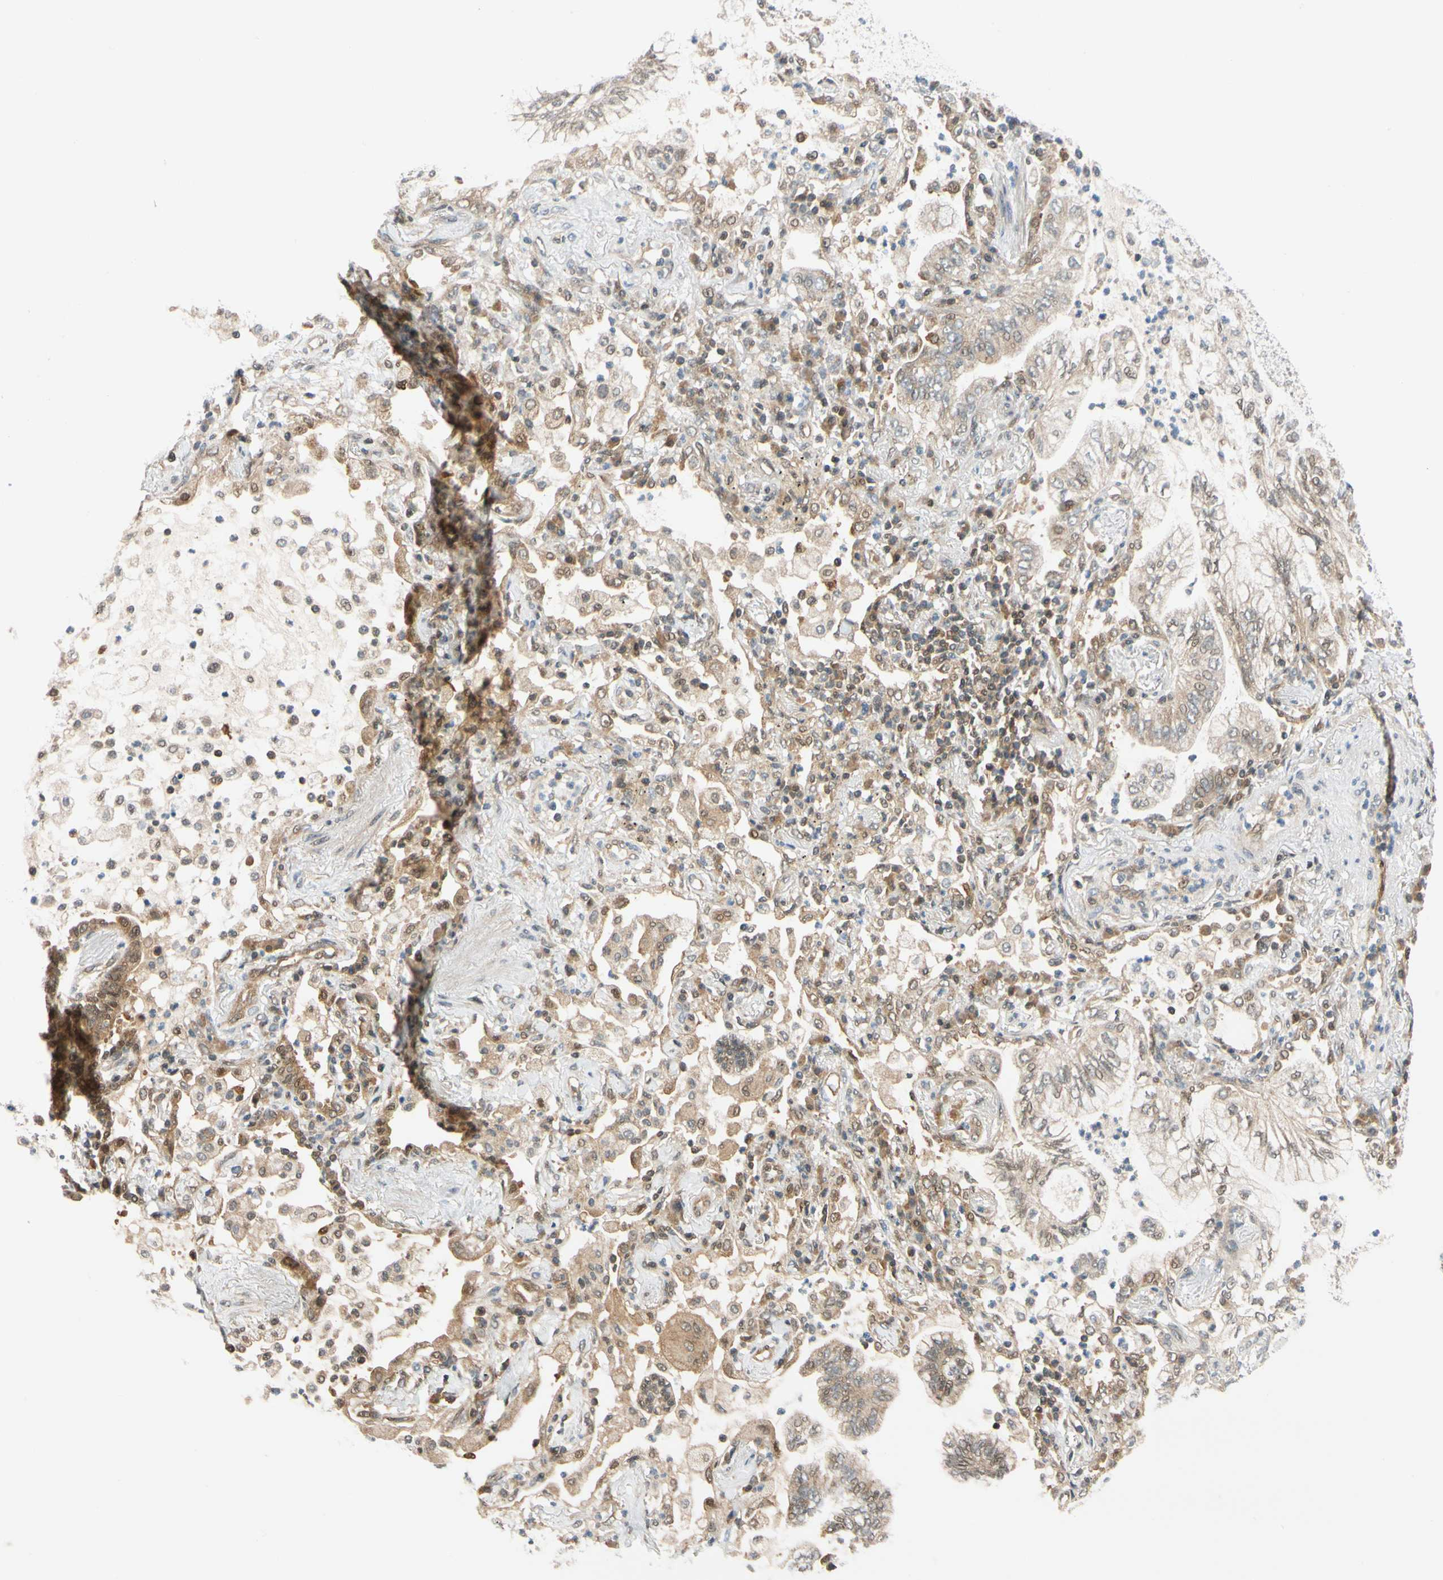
{"staining": {"intensity": "weak", "quantity": "25%-75%", "location": "cytoplasmic/membranous"}, "tissue": "lung cancer", "cell_type": "Tumor cells", "image_type": "cancer", "snomed": [{"axis": "morphology", "description": "Normal tissue, NOS"}, {"axis": "morphology", "description": "Adenocarcinoma, NOS"}, {"axis": "topography", "description": "Bronchus"}, {"axis": "topography", "description": "Lung"}], "caption": "The micrograph shows a brown stain indicating the presence of a protein in the cytoplasmic/membranous of tumor cells in lung adenocarcinoma.", "gene": "MAPK9", "patient": {"sex": "female", "age": 70}}